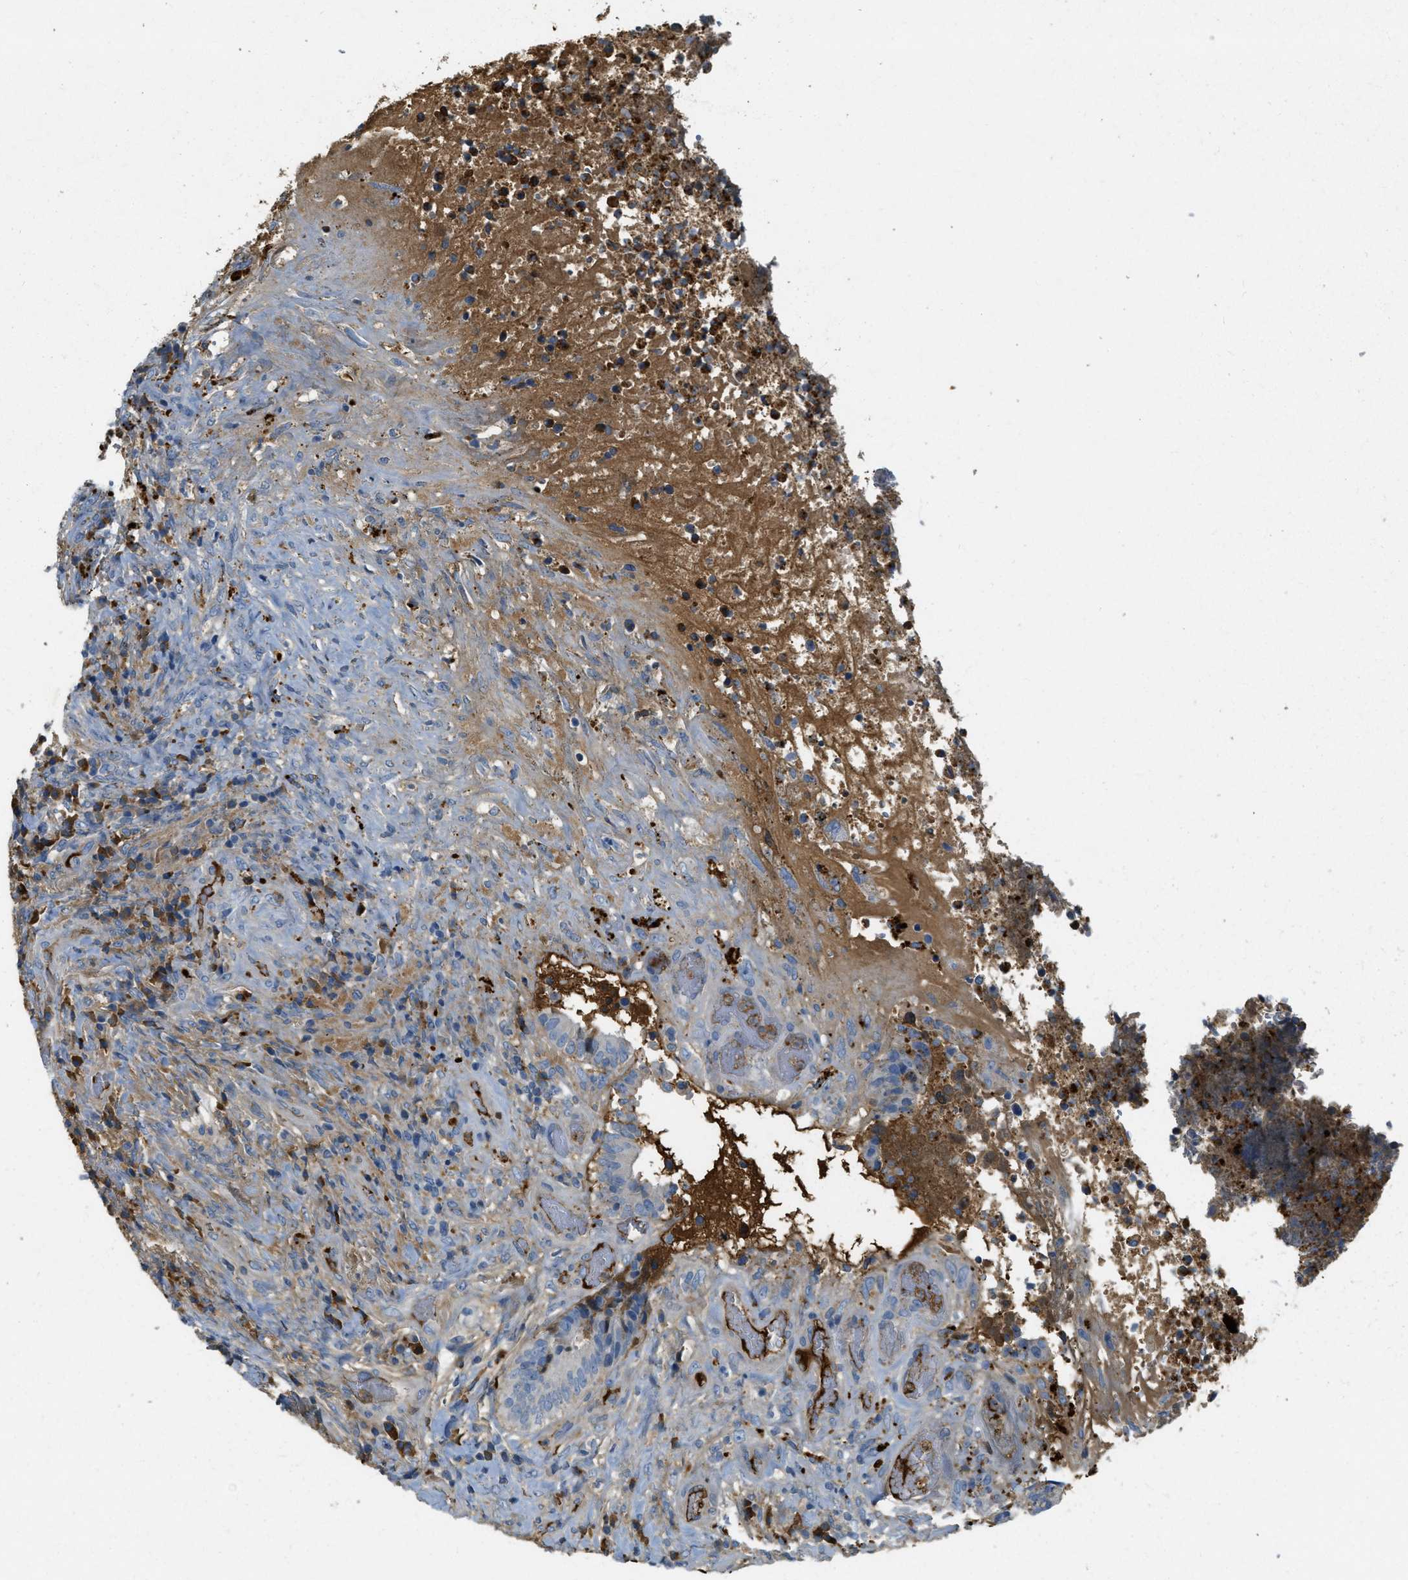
{"staining": {"intensity": "negative", "quantity": "none", "location": "none"}, "tissue": "colorectal cancer", "cell_type": "Tumor cells", "image_type": "cancer", "snomed": [{"axis": "morphology", "description": "Adenocarcinoma, NOS"}, {"axis": "topography", "description": "Rectum"}], "caption": "This is an immunohistochemistry (IHC) micrograph of adenocarcinoma (colorectal). There is no positivity in tumor cells.", "gene": "PRTN3", "patient": {"sex": "male", "age": 72}}